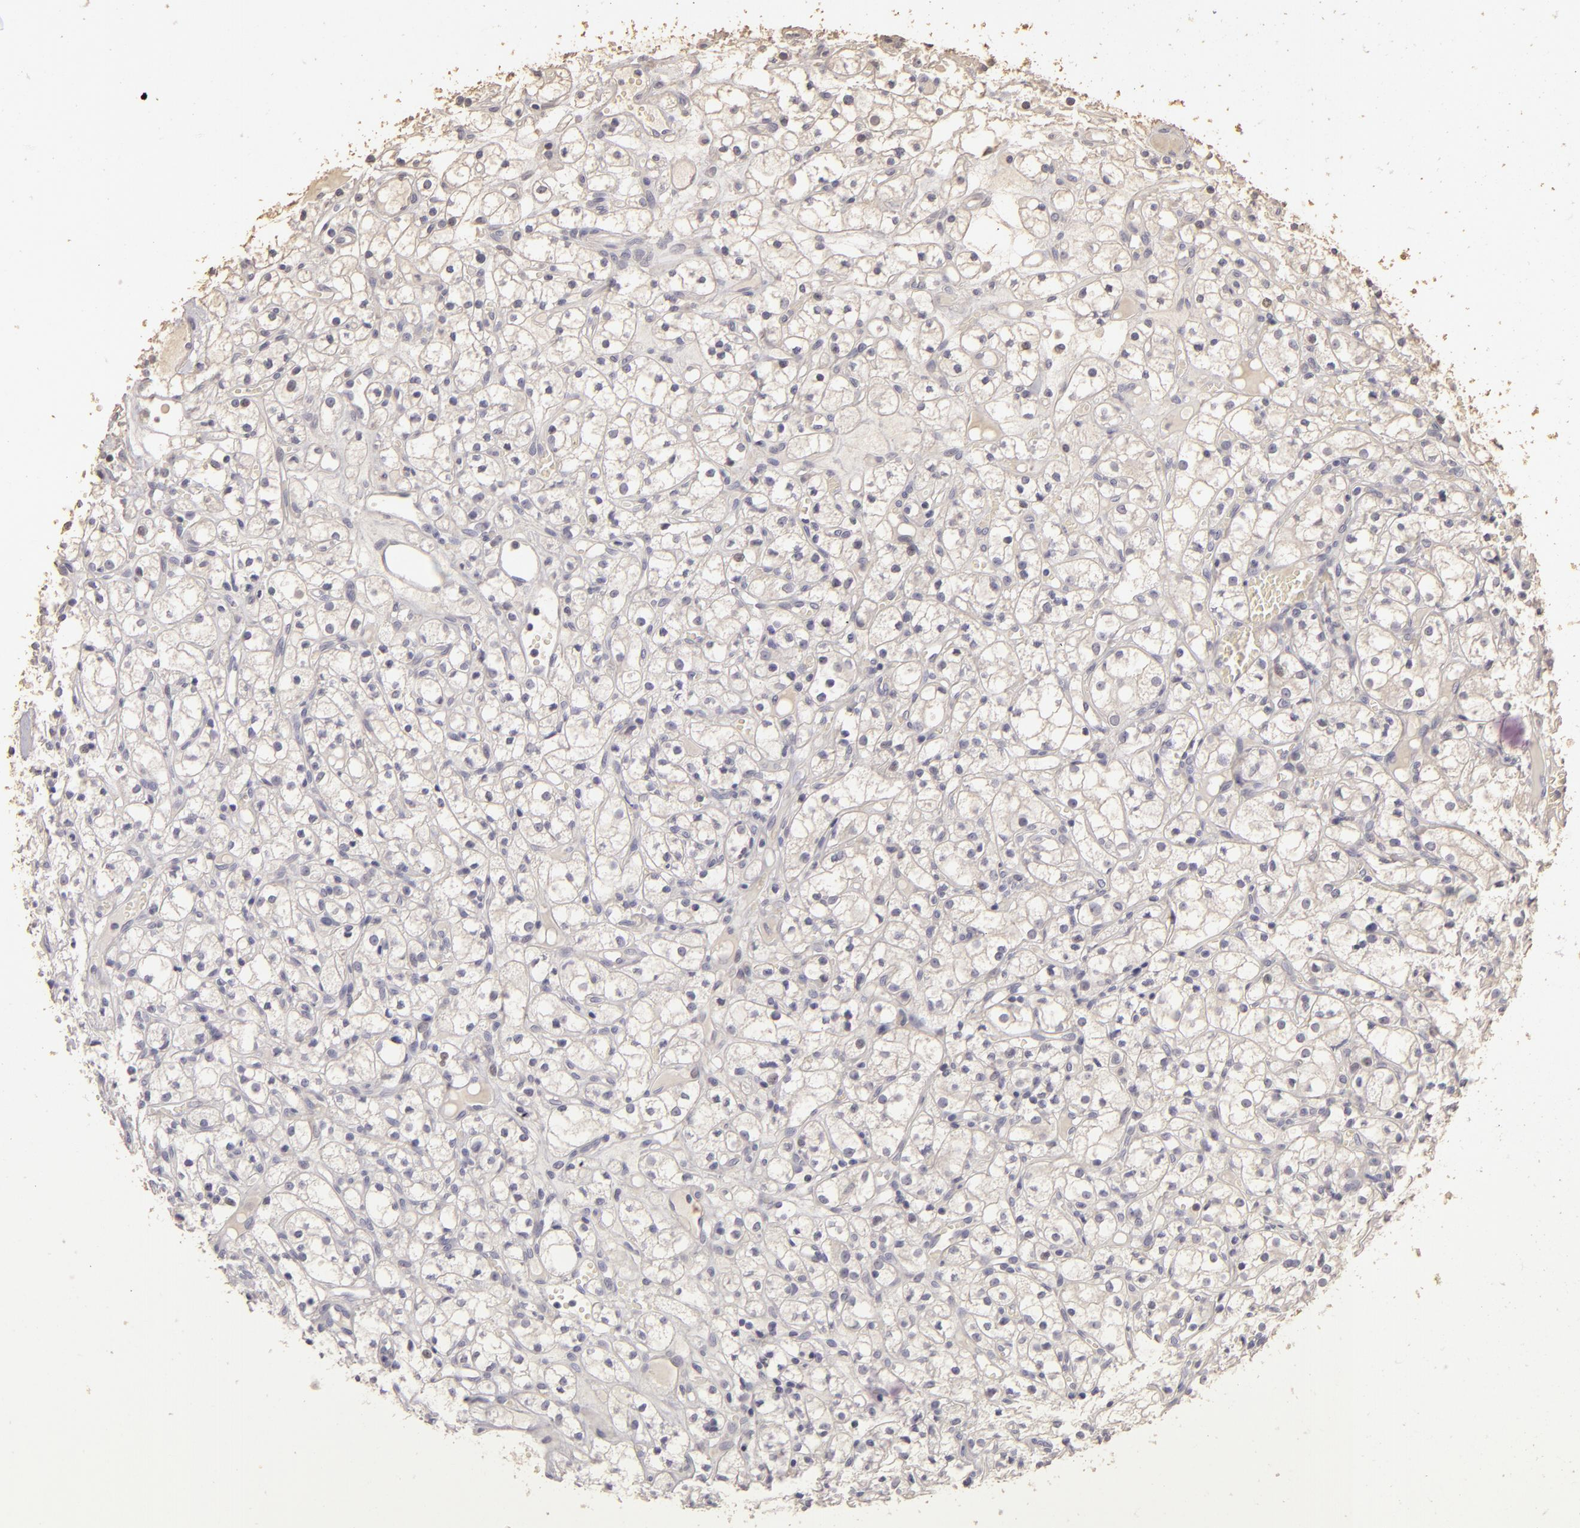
{"staining": {"intensity": "negative", "quantity": "none", "location": "none"}, "tissue": "renal cancer", "cell_type": "Tumor cells", "image_type": "cancer", "snomed": [{"axis": "morphology", "description": "Adenocarcinoma, NOS"}, {"axis": "topography", "description": "Kidney"}], "caption": "Tumor cells show no significant positivity in renal cancer (adenocarcinoma).", "gene": "BCL2L13", "patient": {"sex": "male", "age": 61}}